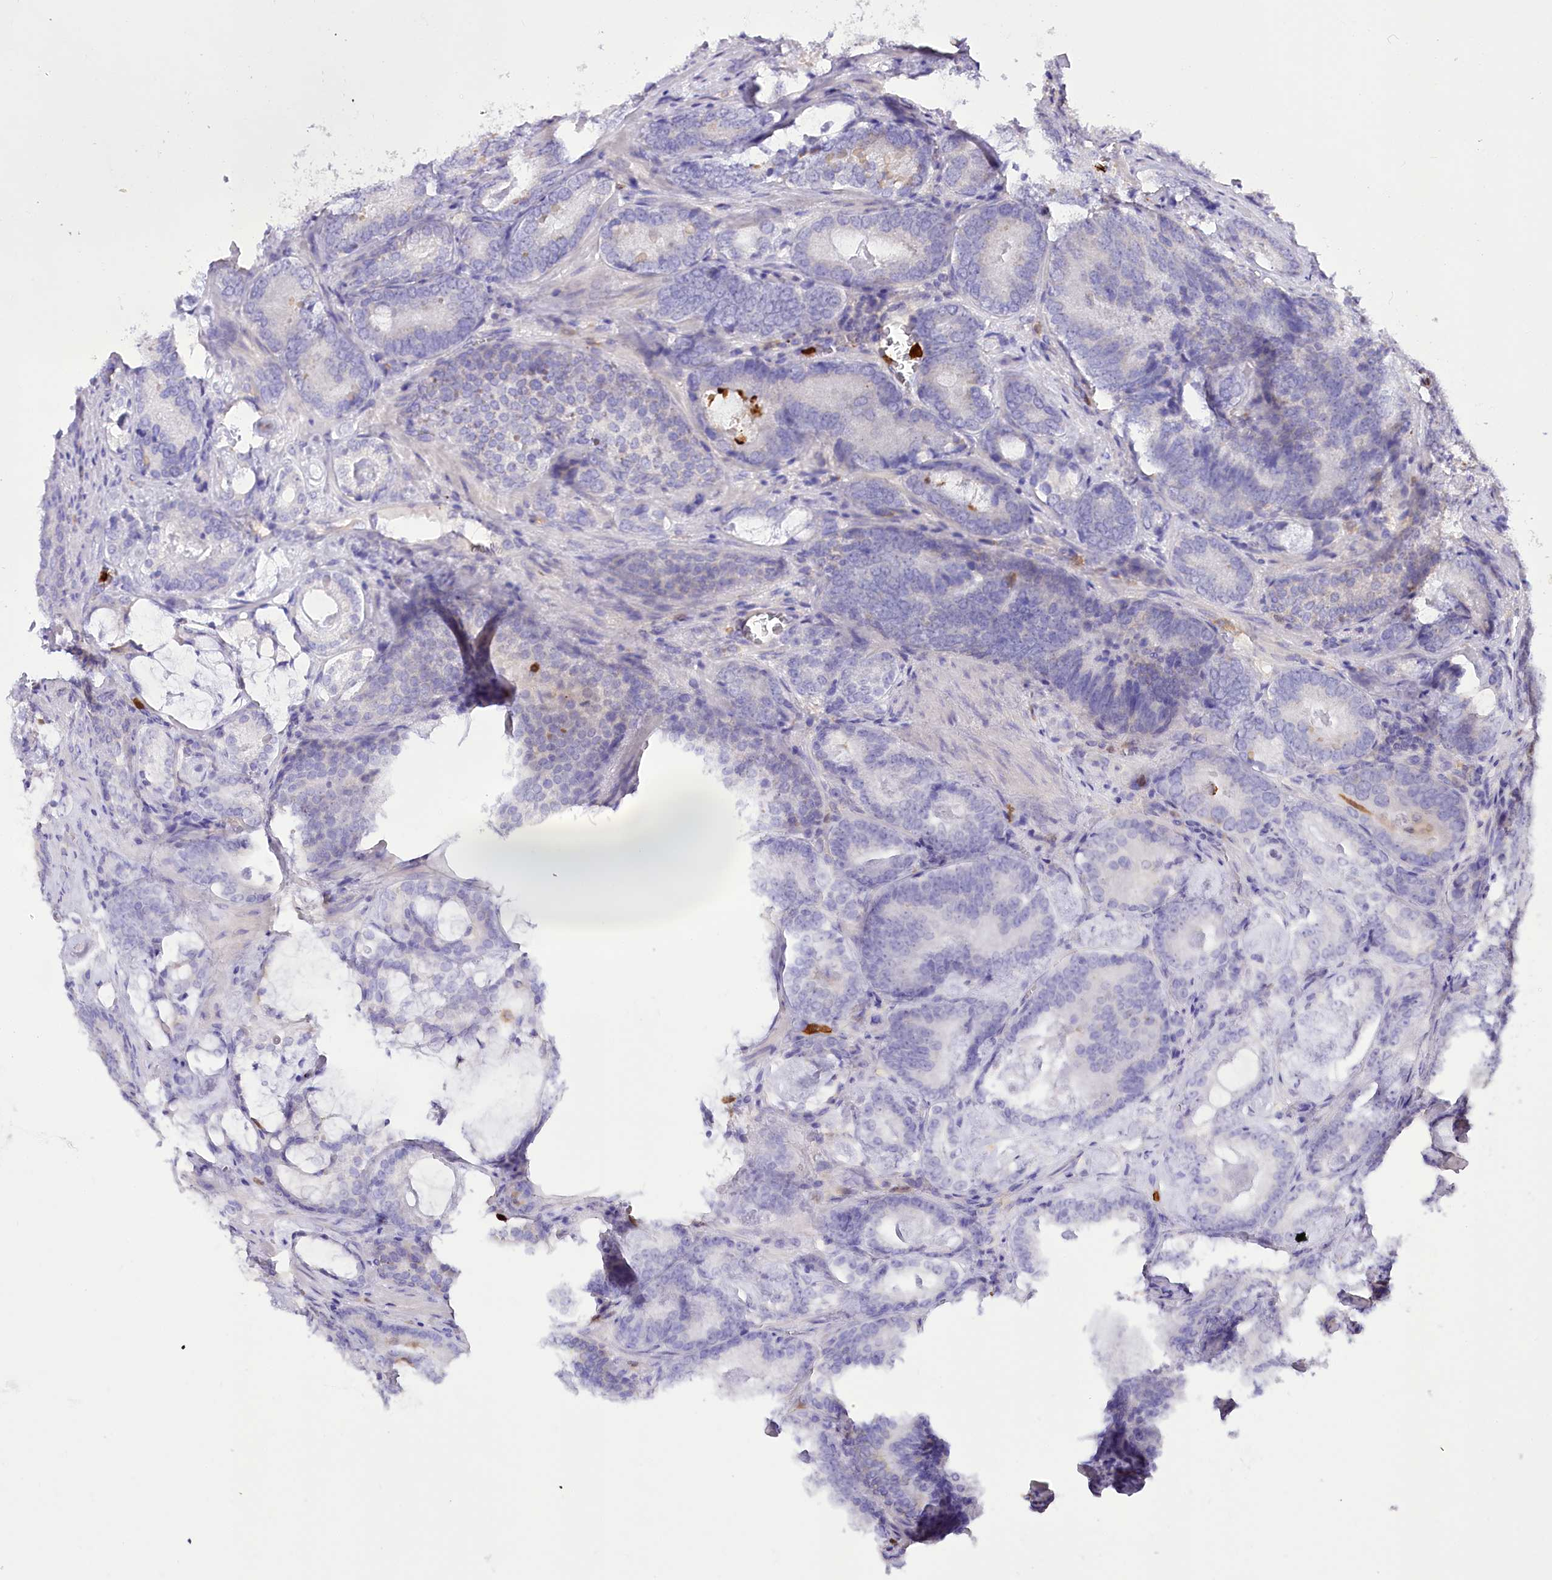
{"staining": {"intensity": "negative", "quantity": "none", "location": "none"}, "tissue": "prostate cancer", "cell_type": "Tumor cells", "image_type": "cancer", "snomed": [{"axis": "morphology", "description": "Adenocarcinoma, Low grade"}, {"axis": "topography", "description": "Prostate"}], "caption": "The immunohistochemistry (IHC) histopathology image has no significant positivity in tumor cells of prostate adenocarcinoma (low-grade) tissue.", "gene": "DPYD", "patient": {"sex": "male", "age": 60}}